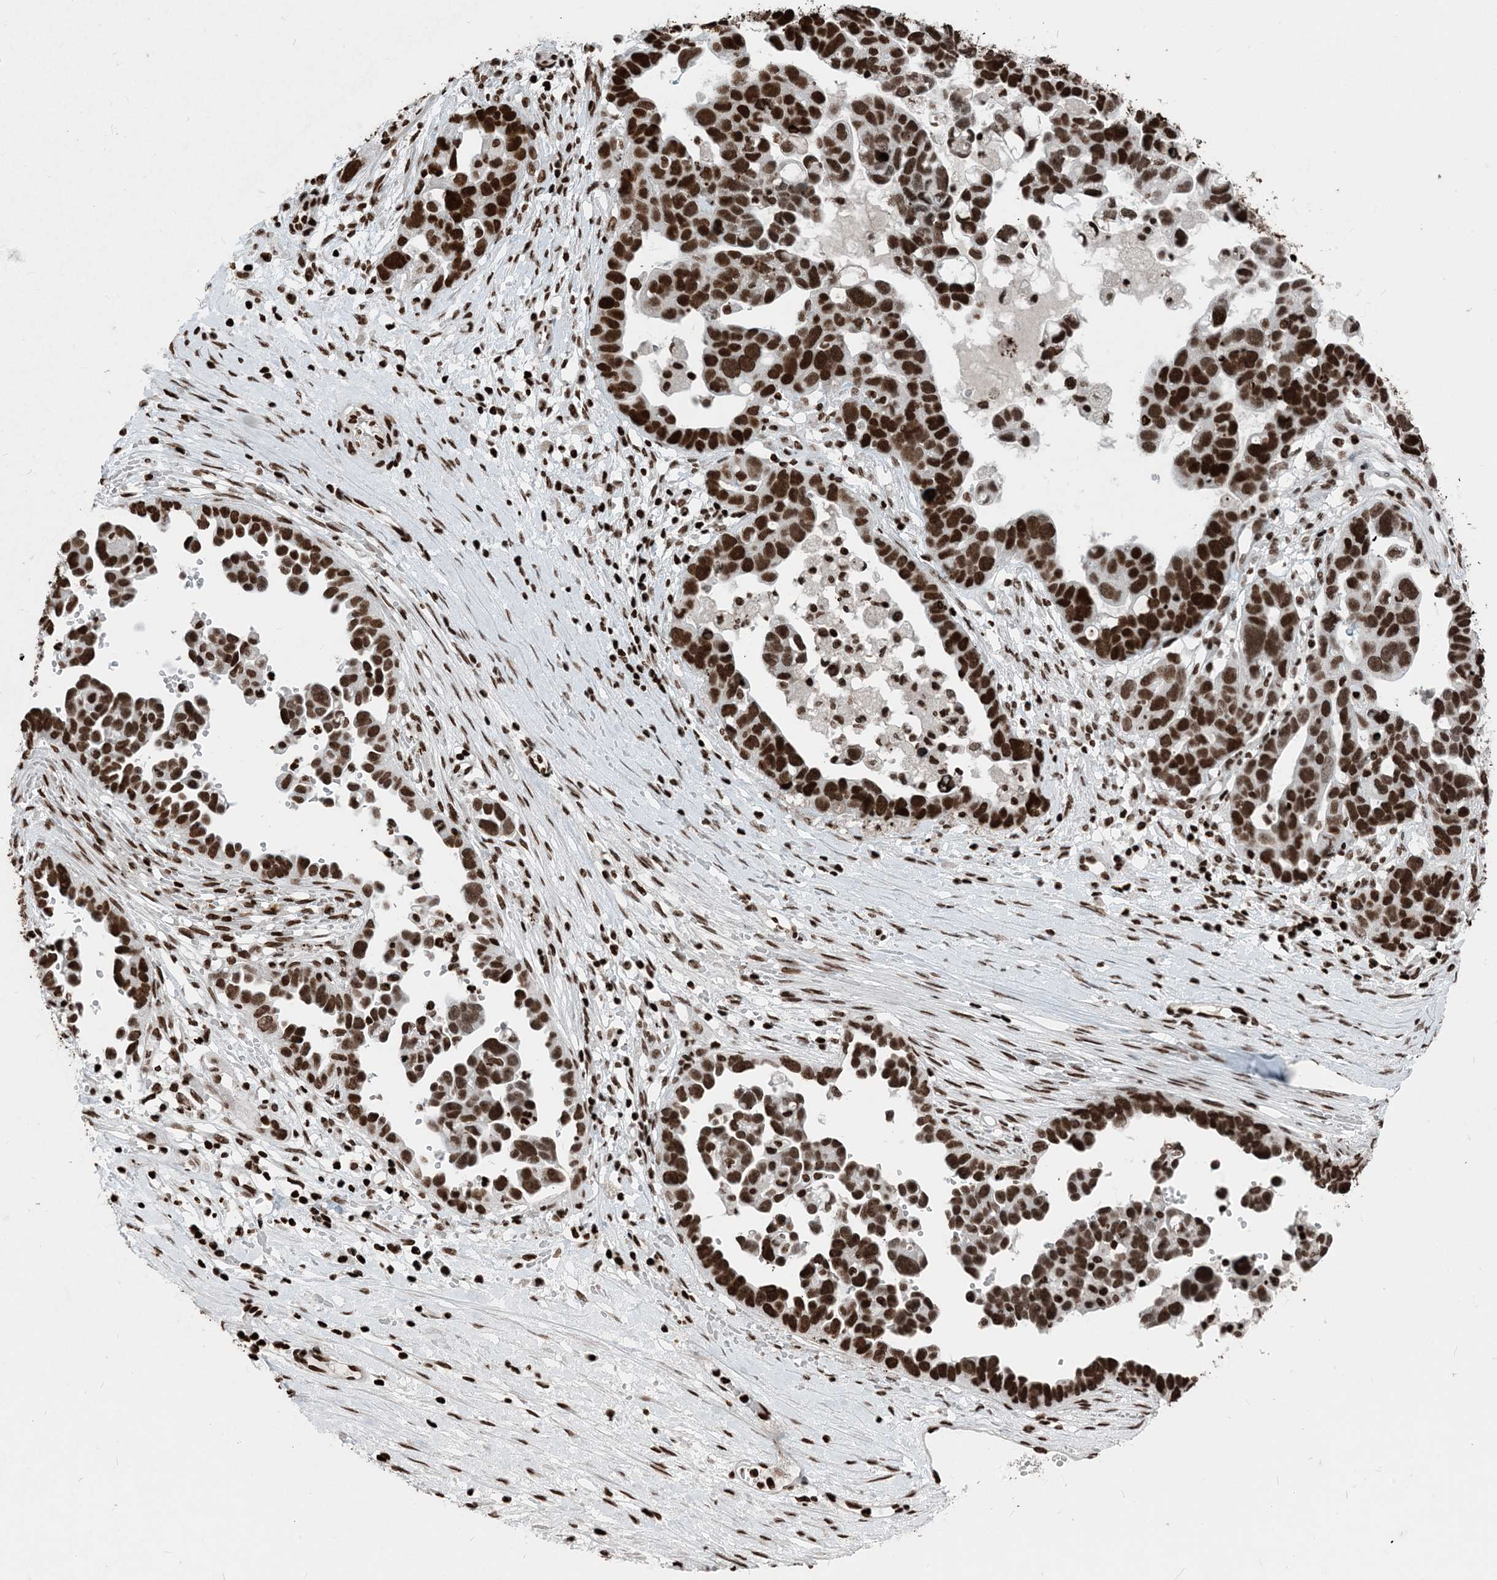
{"staining": {"intensity": "strong", "quantity": ">75%", "location": "nuclear"}, "tissue": "ovarian cancer", "cell_type": "Tumor cells", "image_type": "cancer", "snomed": [{"axis": "morphology", "description": "Cystadenocarcinoma, serous, NOS"}, {"axis": "topography", "description": "Ovary"}], "caption": "Protein staining by IHC displays strong nuclear staining in about >75% of tumor cells in ovarian cancer. (brown staining indicates protein expression, while blue staining denotes nuclei).", "gene": "H3-3B", "patient": {"sex": "female", "age": 54}}